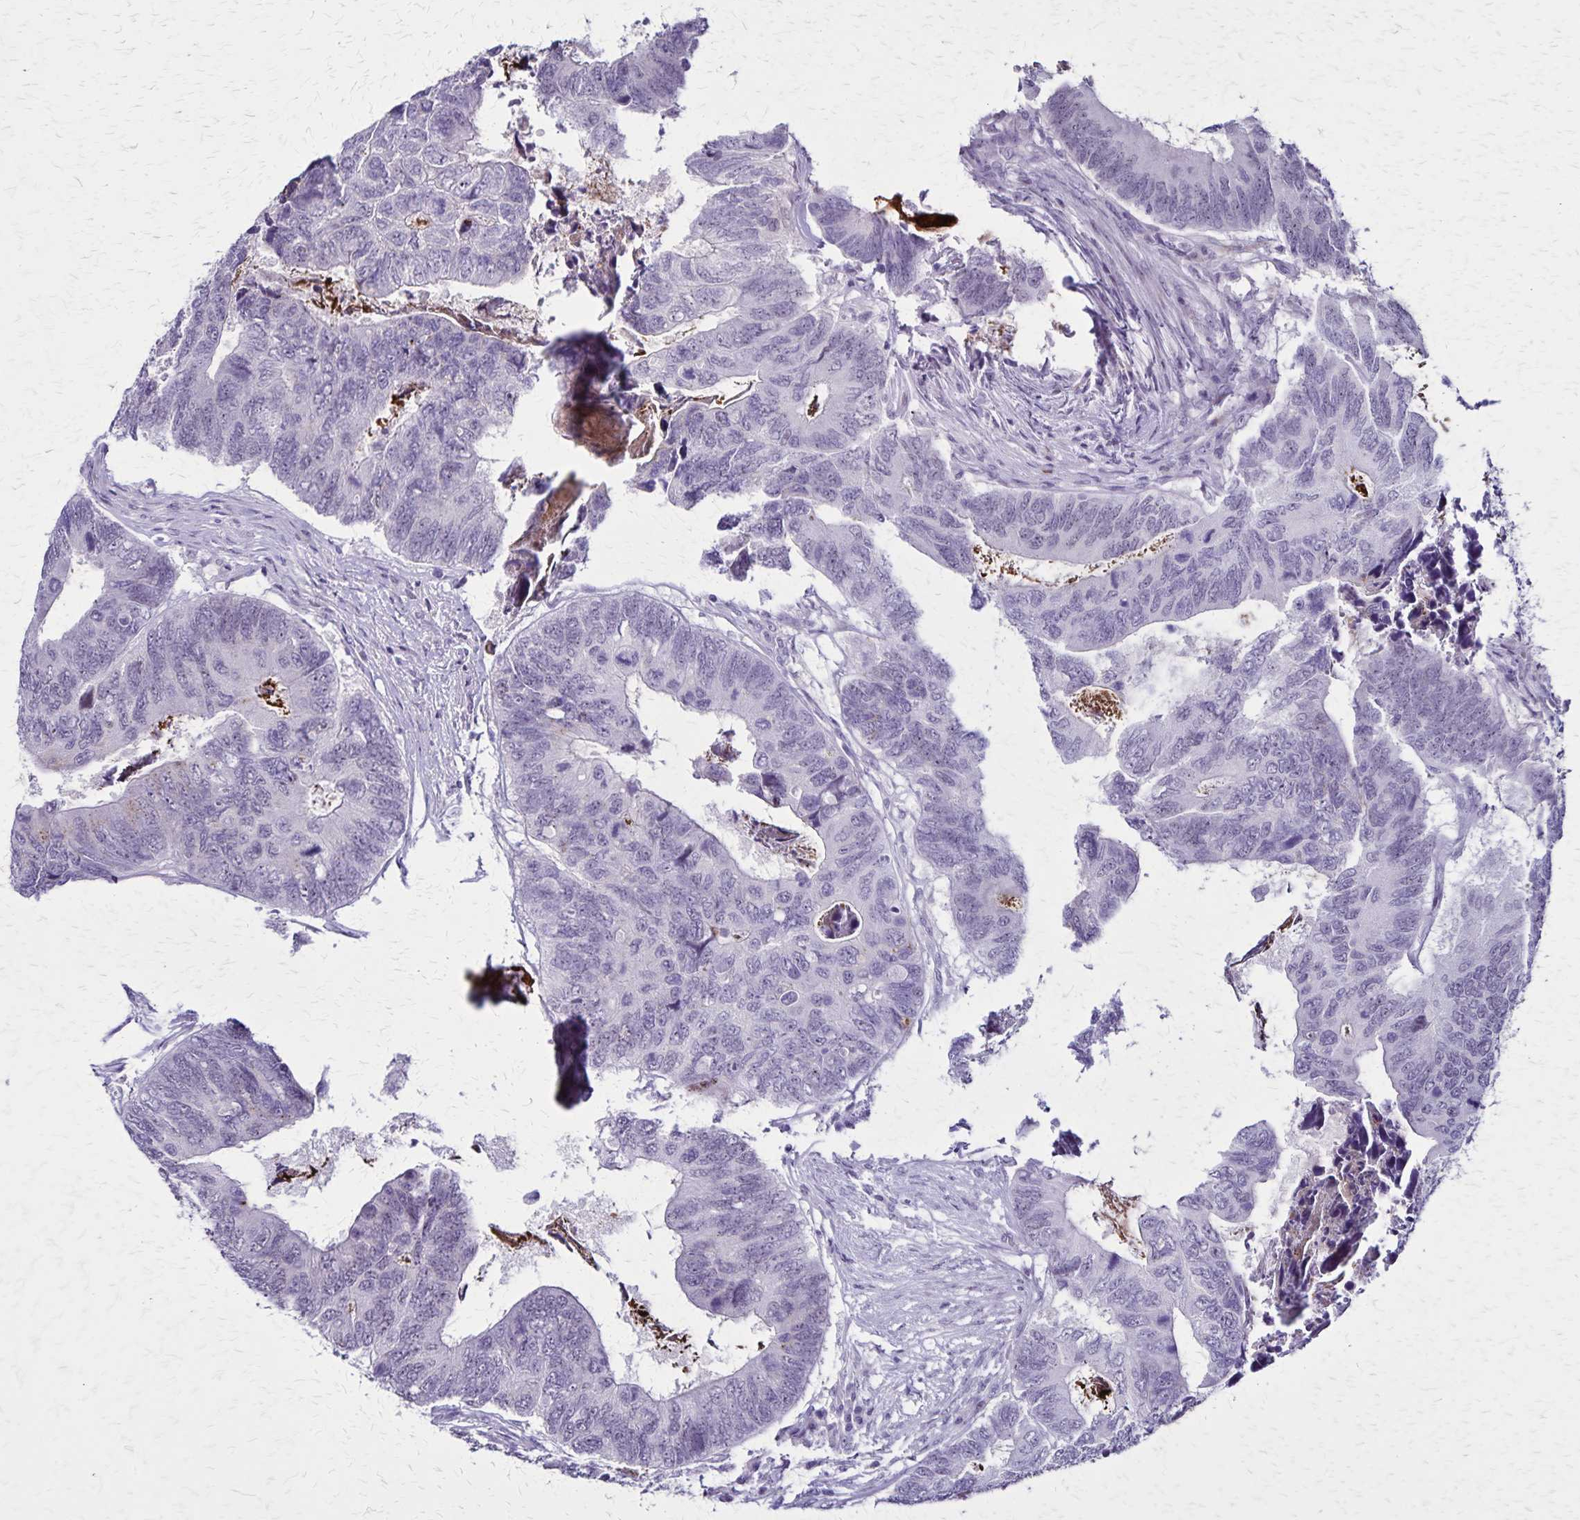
{"staining": {"intensity": "negative", "quantity": "none", "location": "none"}, "tissue": "colorectal cancer", "cell_type": "Tumor cells", "image_type": "cancer", "snomed": [{"axis": "morphology", "description": "Adenocarcinoma, NOS"}, {"axis": "topography", "description": "Colon"}], "caption": "Photomicrograph shows no significant protein expression in tumor cells of colorectal adenocarcinoma.", "gene": "OR51B5", "patient": {"sex": "female", "age": 67}}